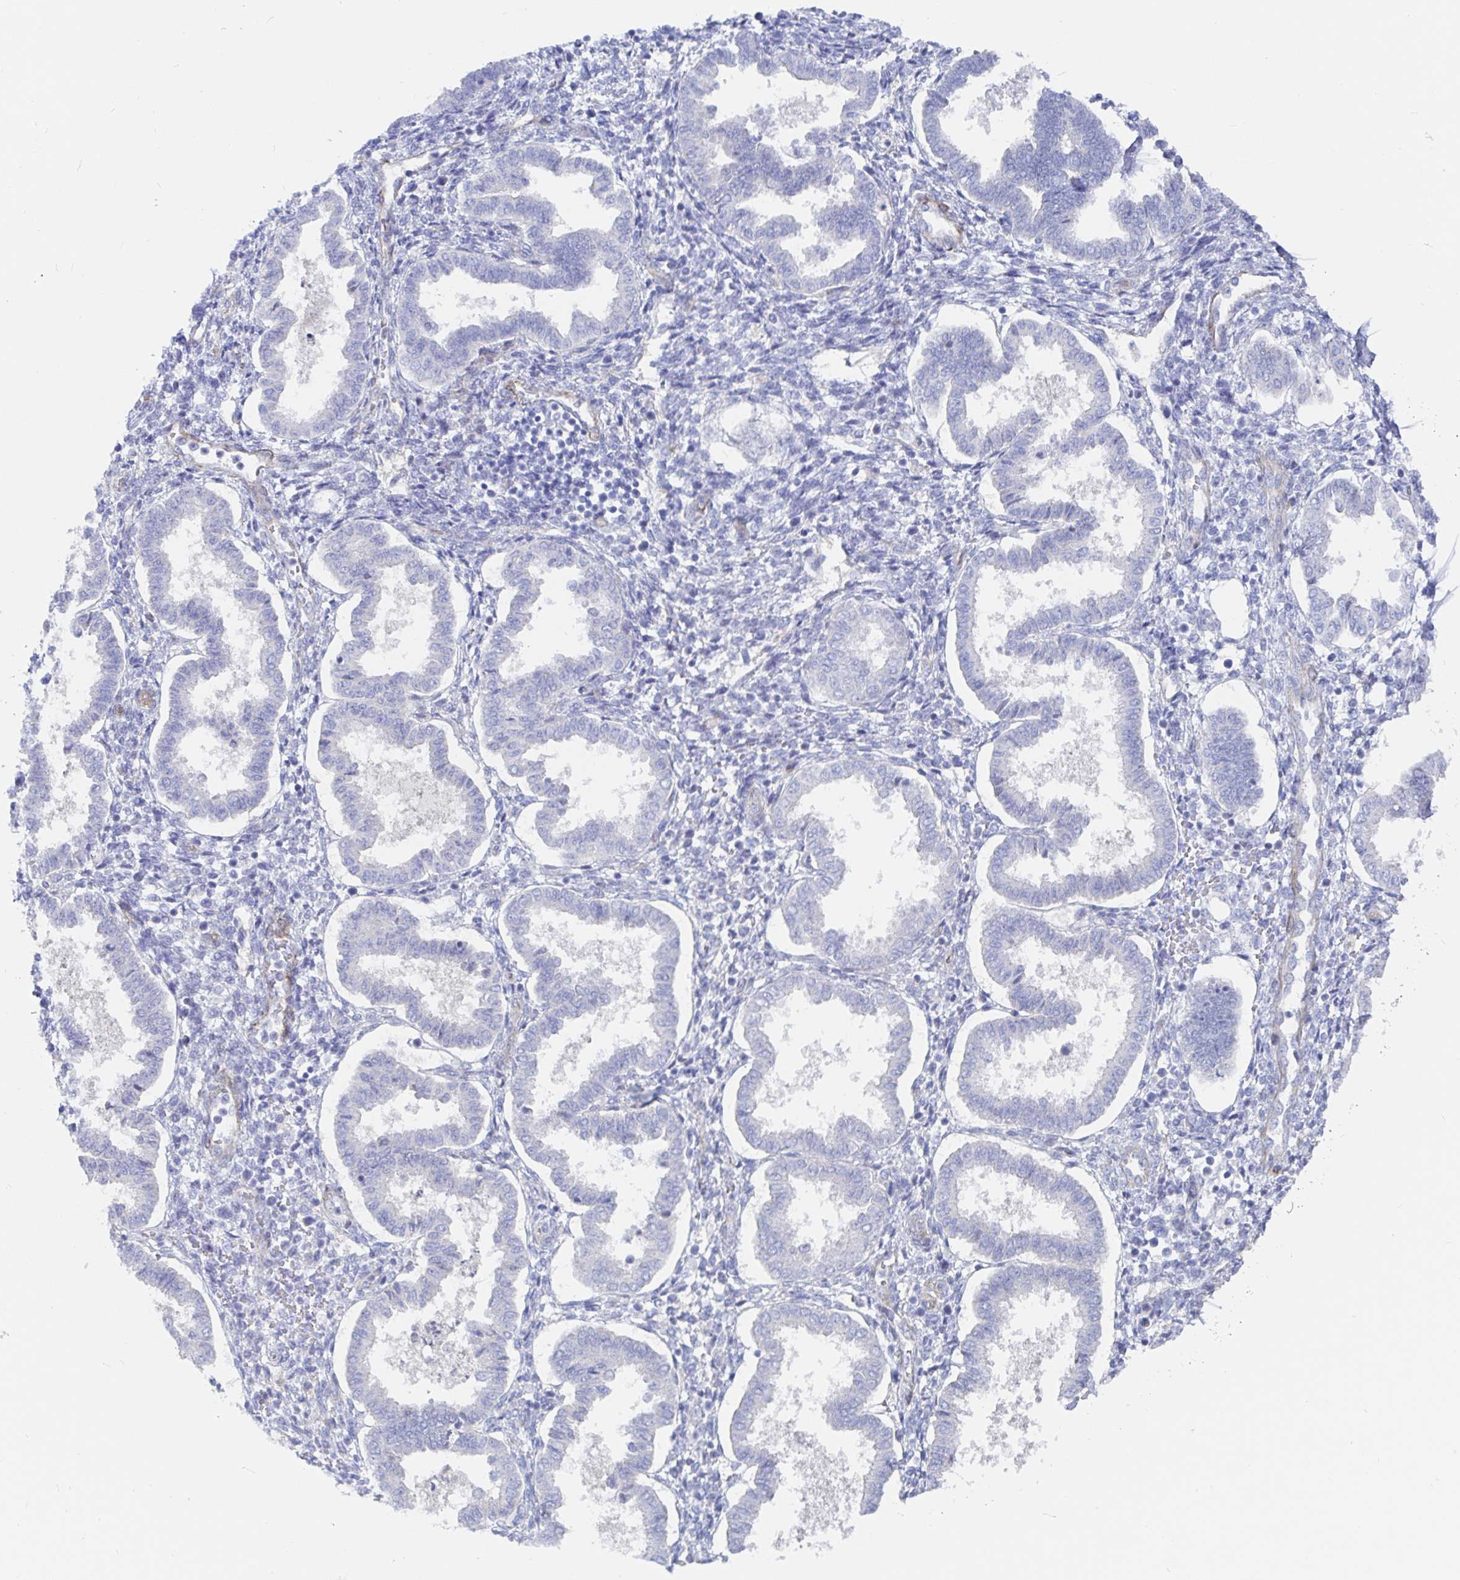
{"staining": {"intensity": "negative", "quantity": "none", "location": "none"}, "tissue": "endometrium", "cell_type": "Cells in endometrial stroma", "image_type": "normal", "snomed": [{"axis": "morphology", "description": "Normal tissue, NOS"}, {"axis": "topography", "description": "Endometrium"}], "caption": "Endometrium was stained to show a protein in brown. There is no significant expression in cells in endometrial stroma. (DAB IHC visualized using brightfield microscopy, high magnification).", "gene": "COX16", "patient": {"sex": "female", "age": 24}}